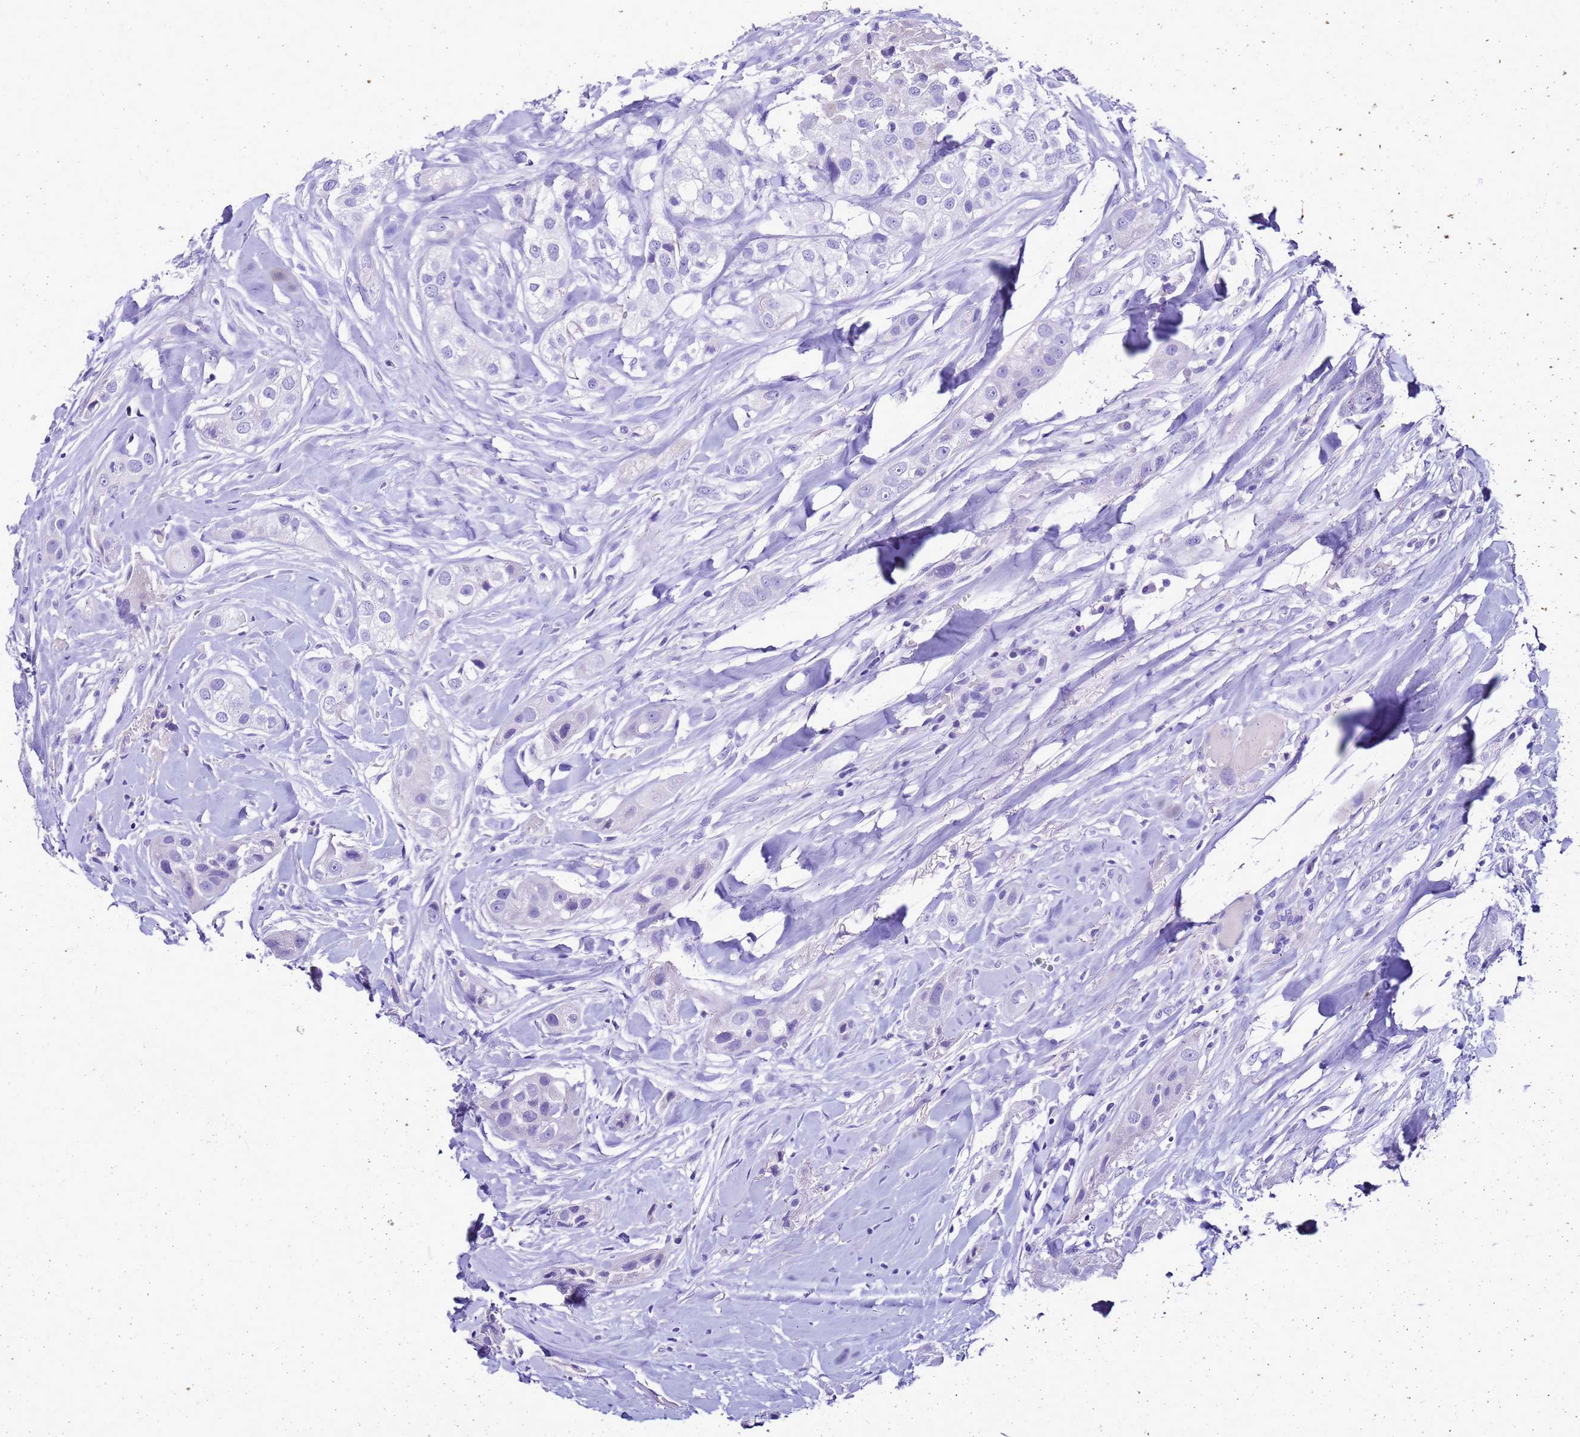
{"staining": {"intensity": "negative", "quantity": "none", "location": "none"}, "tissue": "head and neck cancer", "cell_type": "Tumor cells", "image_type": "cancer", "snomed": [{"axis": "morphology", "description": "Normal tissue, NOS"}, {"axis": "morphology", "description": "Squamous cell carcinoma, NOS"}, {"axis": "topography", "description": "Skeletal muscle"}, {"axis": "topography", "description": "Head-Neck"}], "caption": "Immunohistochemistry of human head and neck squamous cell carcinoma demonstrates no expression in tumor cells. Brightfield microscopy of immunohistochemistry (IHC) stained with DAB (brown) and hematoxylin (blue), captured at high magnification.", "gene": "BEST2", "patient": {"sex": "male", "age": 51}}